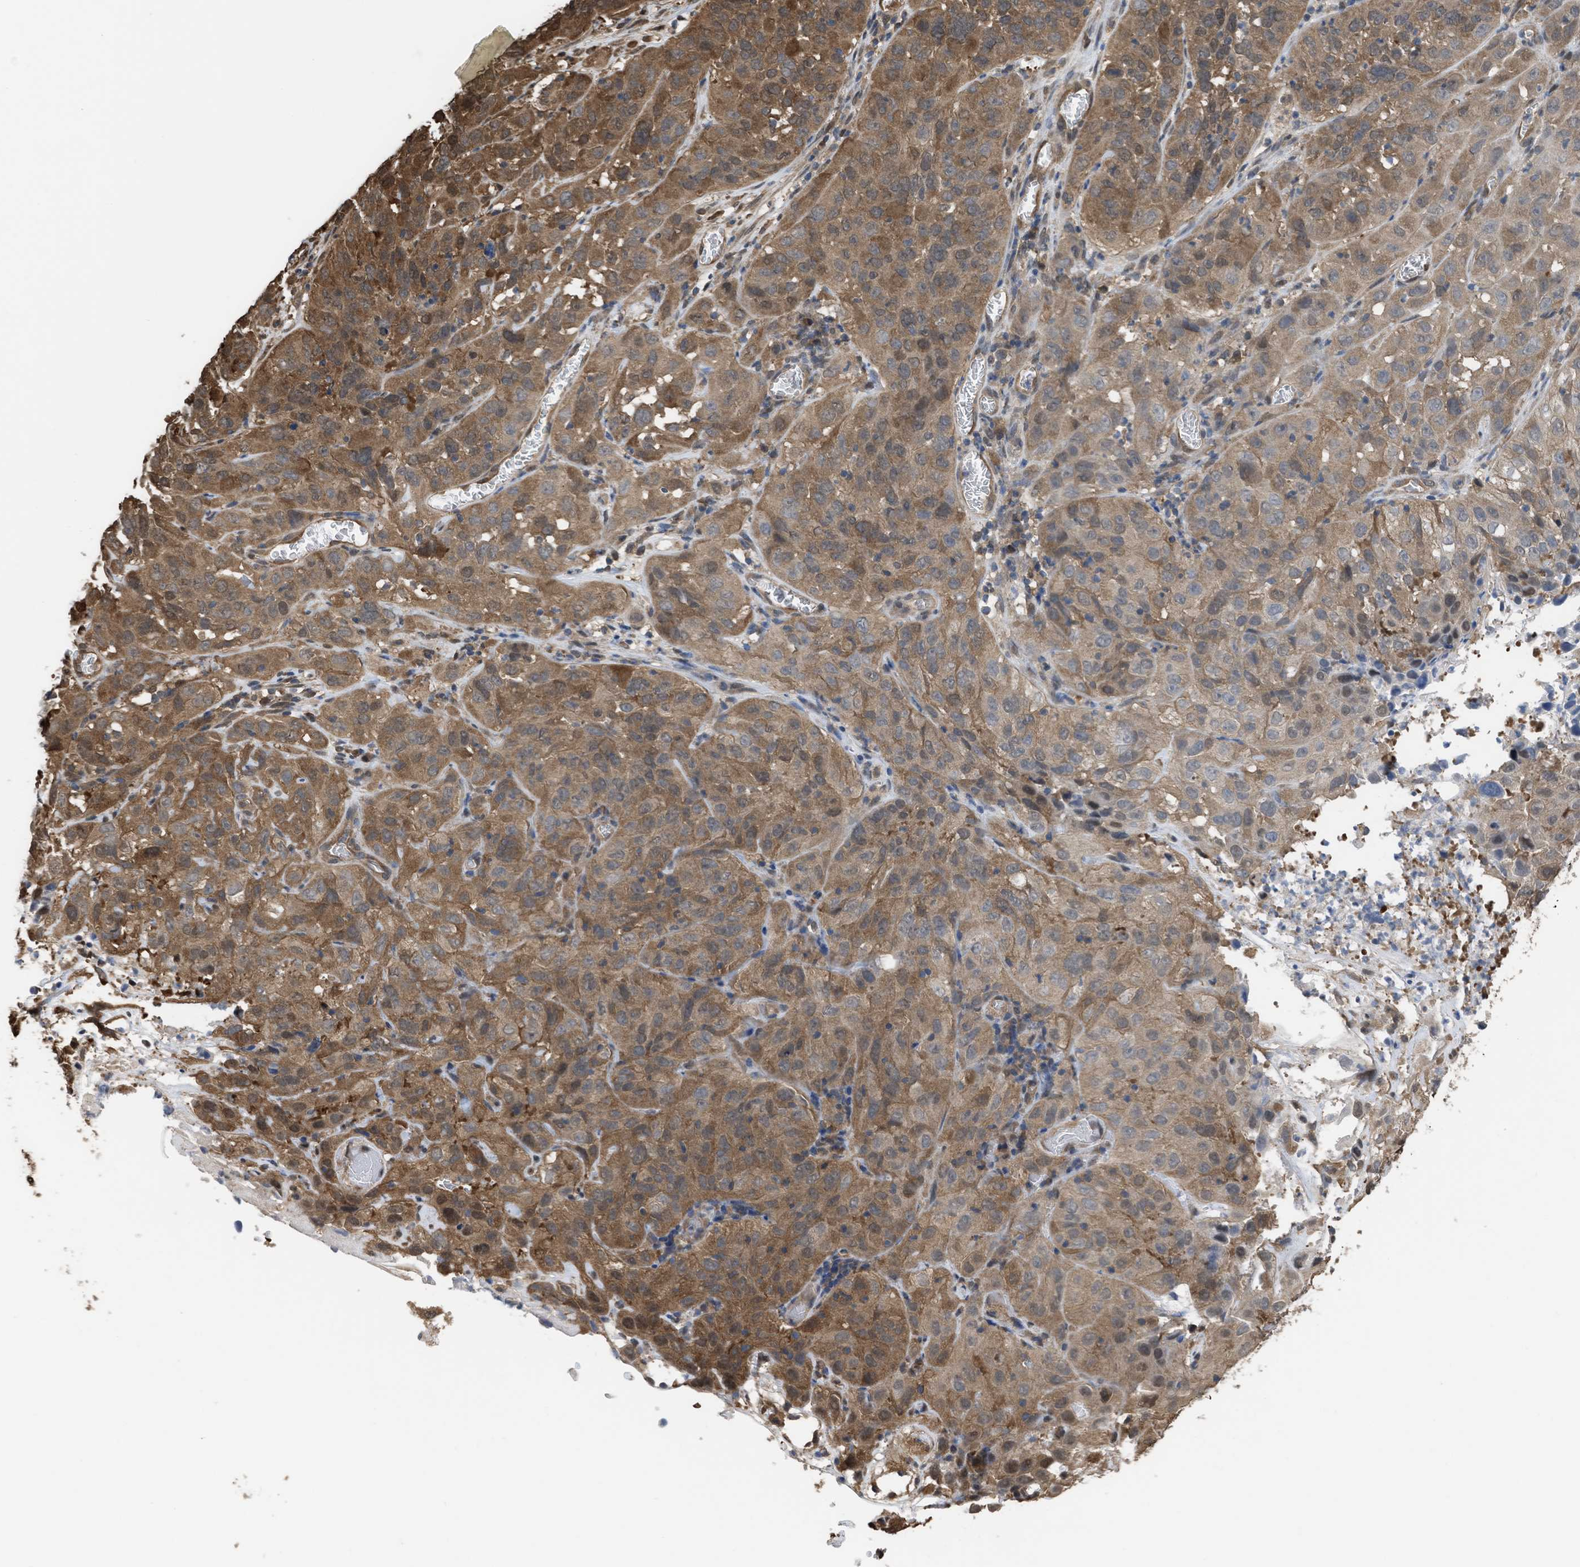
{"staining": {"intensity": "moderate", "quantity": ">75%", "location": "cytoplasmic/membranous"}, "tissue": "cervical cancer", "cell_type": "Tumor cells", "image_type": "cancer", "snomed": [{"axis": "morphology", "description": "Squamous cell carcinoma, NOS"}, {"axis": "topography", "description": "Cervix"}], "caption": "A medium amount of moderate cytoplasmic/membranous positivity is seen in approximately >75% of tumor cells in cervical cancer (squamous cell carcinoma) tissue. Immunohistochemistry (ihc) stains the protein of interest in brown and the nuclei are stained blue.", "gene": "YWHAG", "patient": {"sex": "female", "age": 32}}